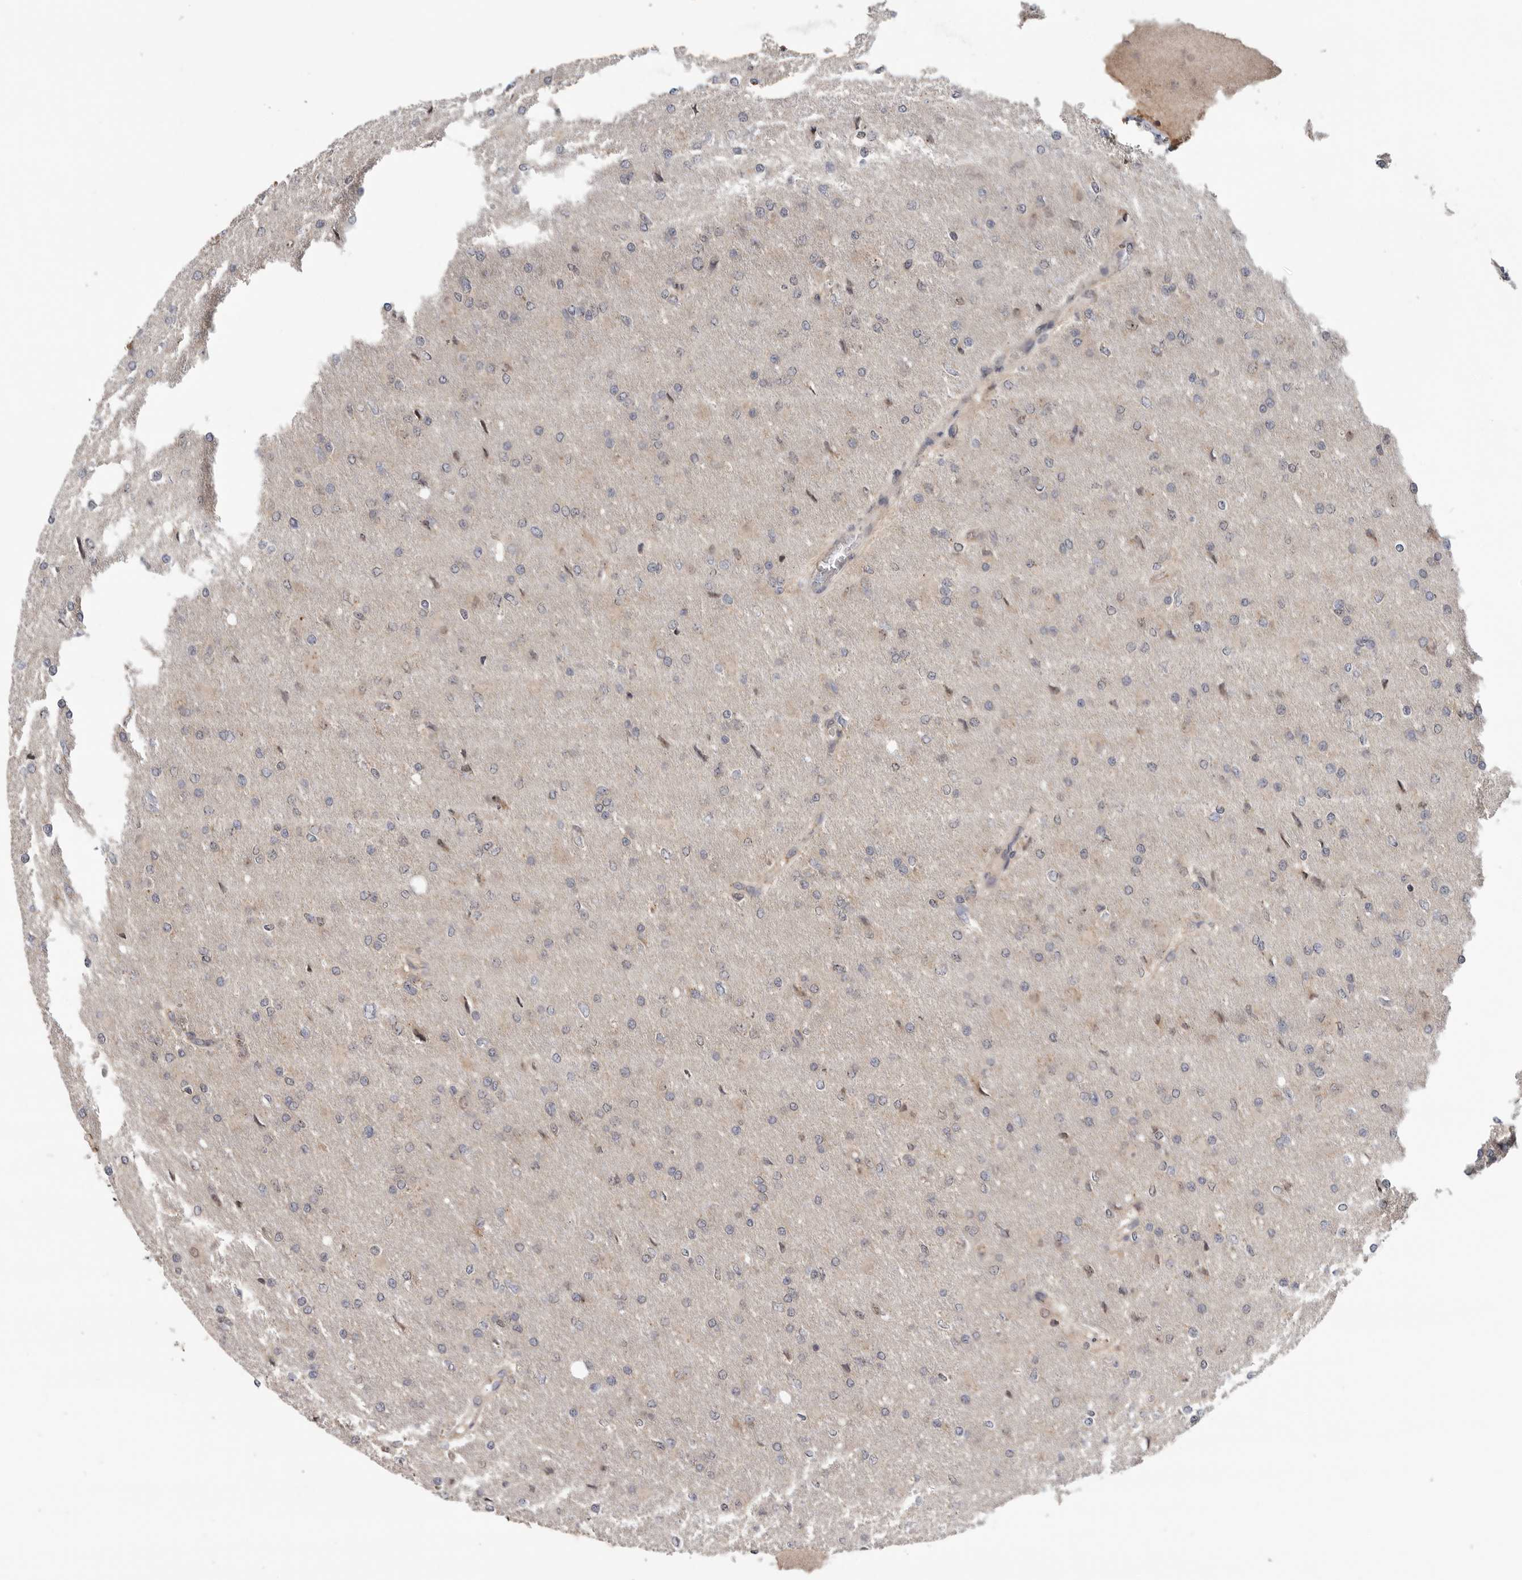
{"staining": {"intensity": "negative", "quantity": "none", "location": "none"}, "tissue": "glioma", "cell_type": "Tumor cells", "image_type": "cancer", "snomed": [{"axis": "morphology", "description": "Glioma, malignant, High grade"}, {"axis": "topography", "description": "Cerebral cortex"}], "caption": "This is an immunohistochemistry histopathology image of human glioma. There is no staining in tumor cells.", "gene": "KLK5", "patient": {"sex": "female", "age": 36}}